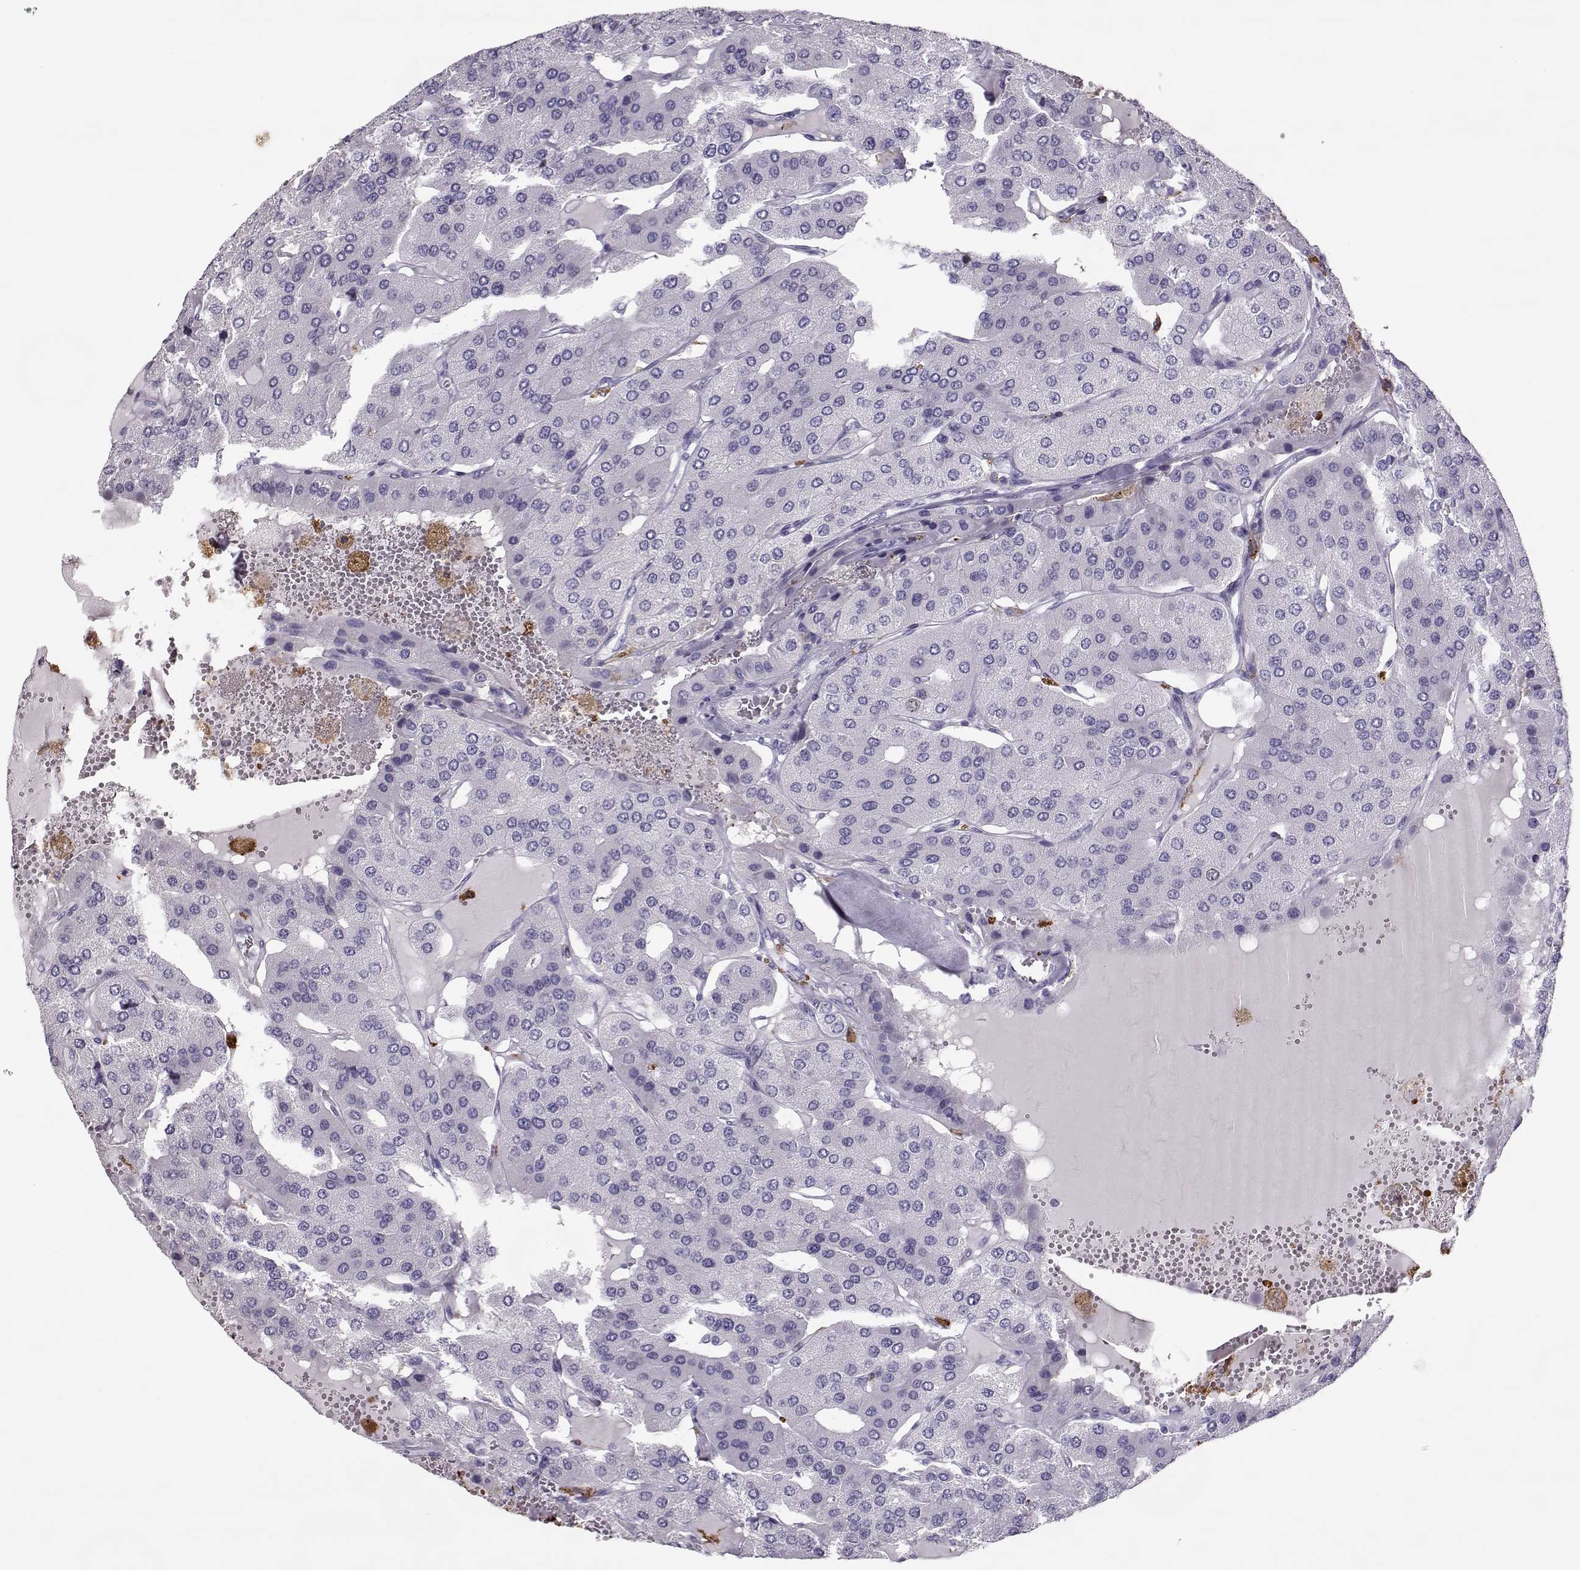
{"staining": {"intensity": "negative", "quantity": "none", "location": "none"}, "tissue": "parathyroid gland", "cell_type": "Glandular cells", "image_type": "normal", "snomed": [{"axis": "morphology", "description": "Normal tissue, NOS"}, {"axis": "morphology", "description": "Adenoma, NOS"}, {"axis": "topography", "description": "Parathyroid gland"}], "caption": "Protein analysis of normal parathyroid gland reveals no significant expression in glandular cells.", "gene": "SGO1", "patient": {"sex": "female", "age": 86}}